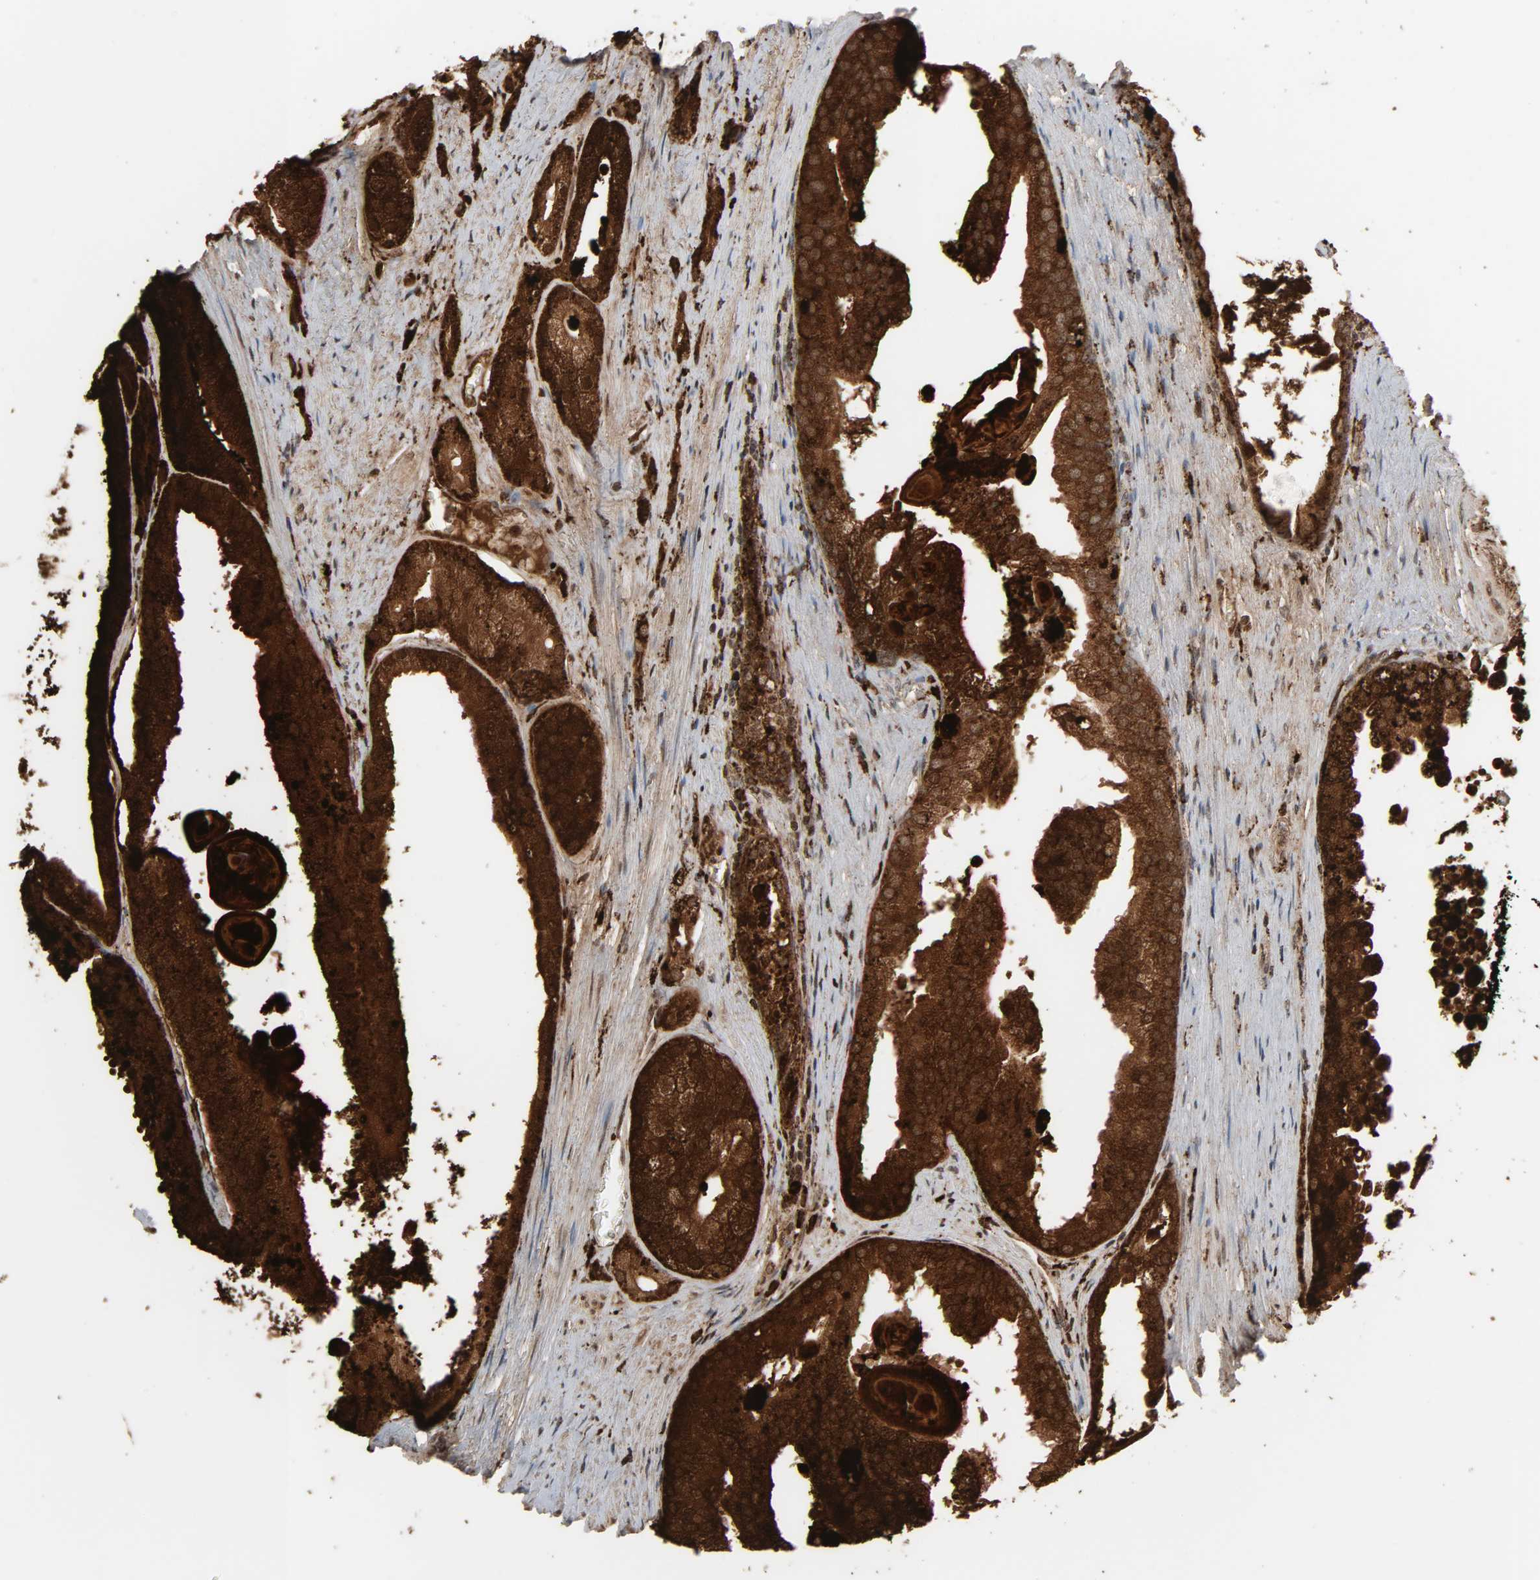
{"staining": {"intensity": "strong", "quantity": ">75%", "location": "cytoplasmic/membranous"}, "tissue": "prostate cancer", "cell_type": "Tumor cells", "image_type": "cancer", "snomed": [{"axis": "morphology", "description": "Adenocarcinoma, Low grade"}, {"axis": "topography", "description": "Prostate"}], "caption": "Immunohistochemical staining of prostate low-grade adenocarcinoma displays strong cytoplasmic/membranous protein staining in about >75% of tumor cells.", "gene": "PSAP", "patient": {"sex": "male", "age": 69}}